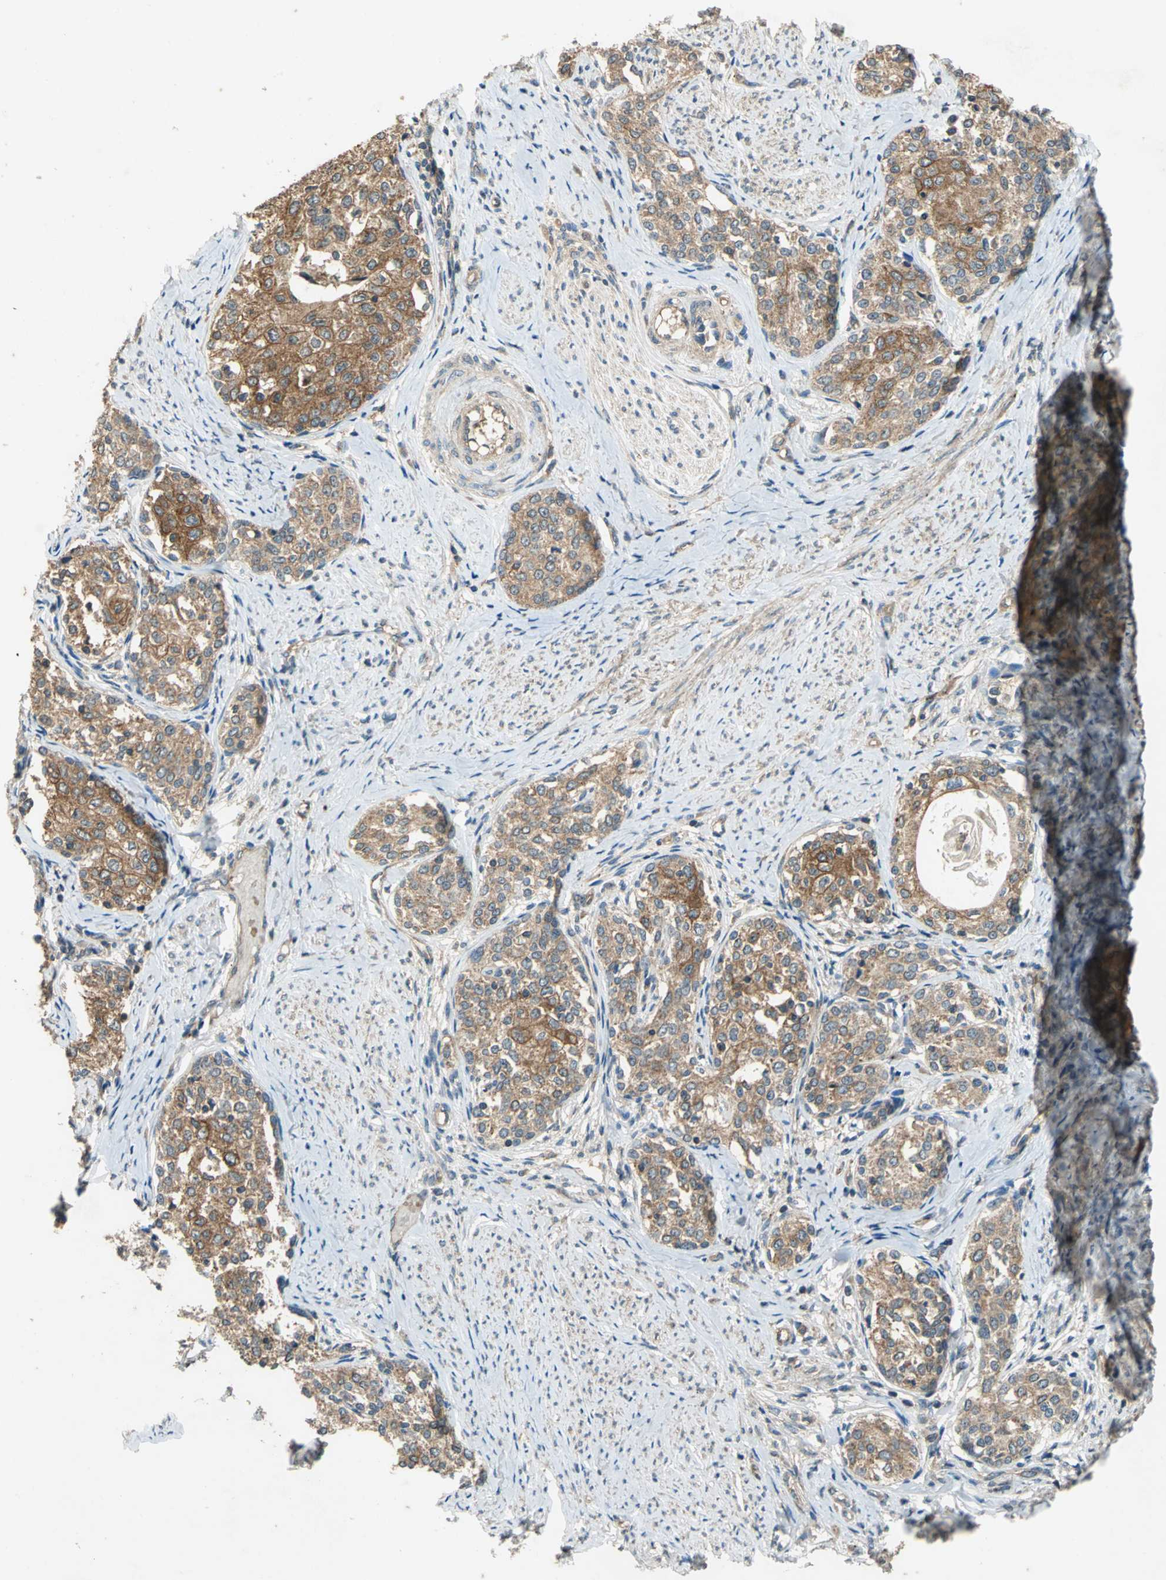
{"staining": {"intensity": "moderate", "quantity": ">75%", "location": "cytoplasmic/membranous"}, "tissue": "cervical cancer", "cell_type": "Tumor cells", "image_type": "cancer", "snomed": [{"axis": "morphology", "description": "Squamous cell carcinoma, NOS"}, {"axis": "morphology", "description": "Adenocarcinoma, NOS"}, {"axis": "topography", "description": "Cervix"}], "caption": "Immunohistochemical staining of human cervical cancer shows medium levels of moderate cytoplasmic/membranous protein expression in approximately >75% of tumor cells.", "gene": "EMCN", "patient": {"sex": "female", "age": 52}}